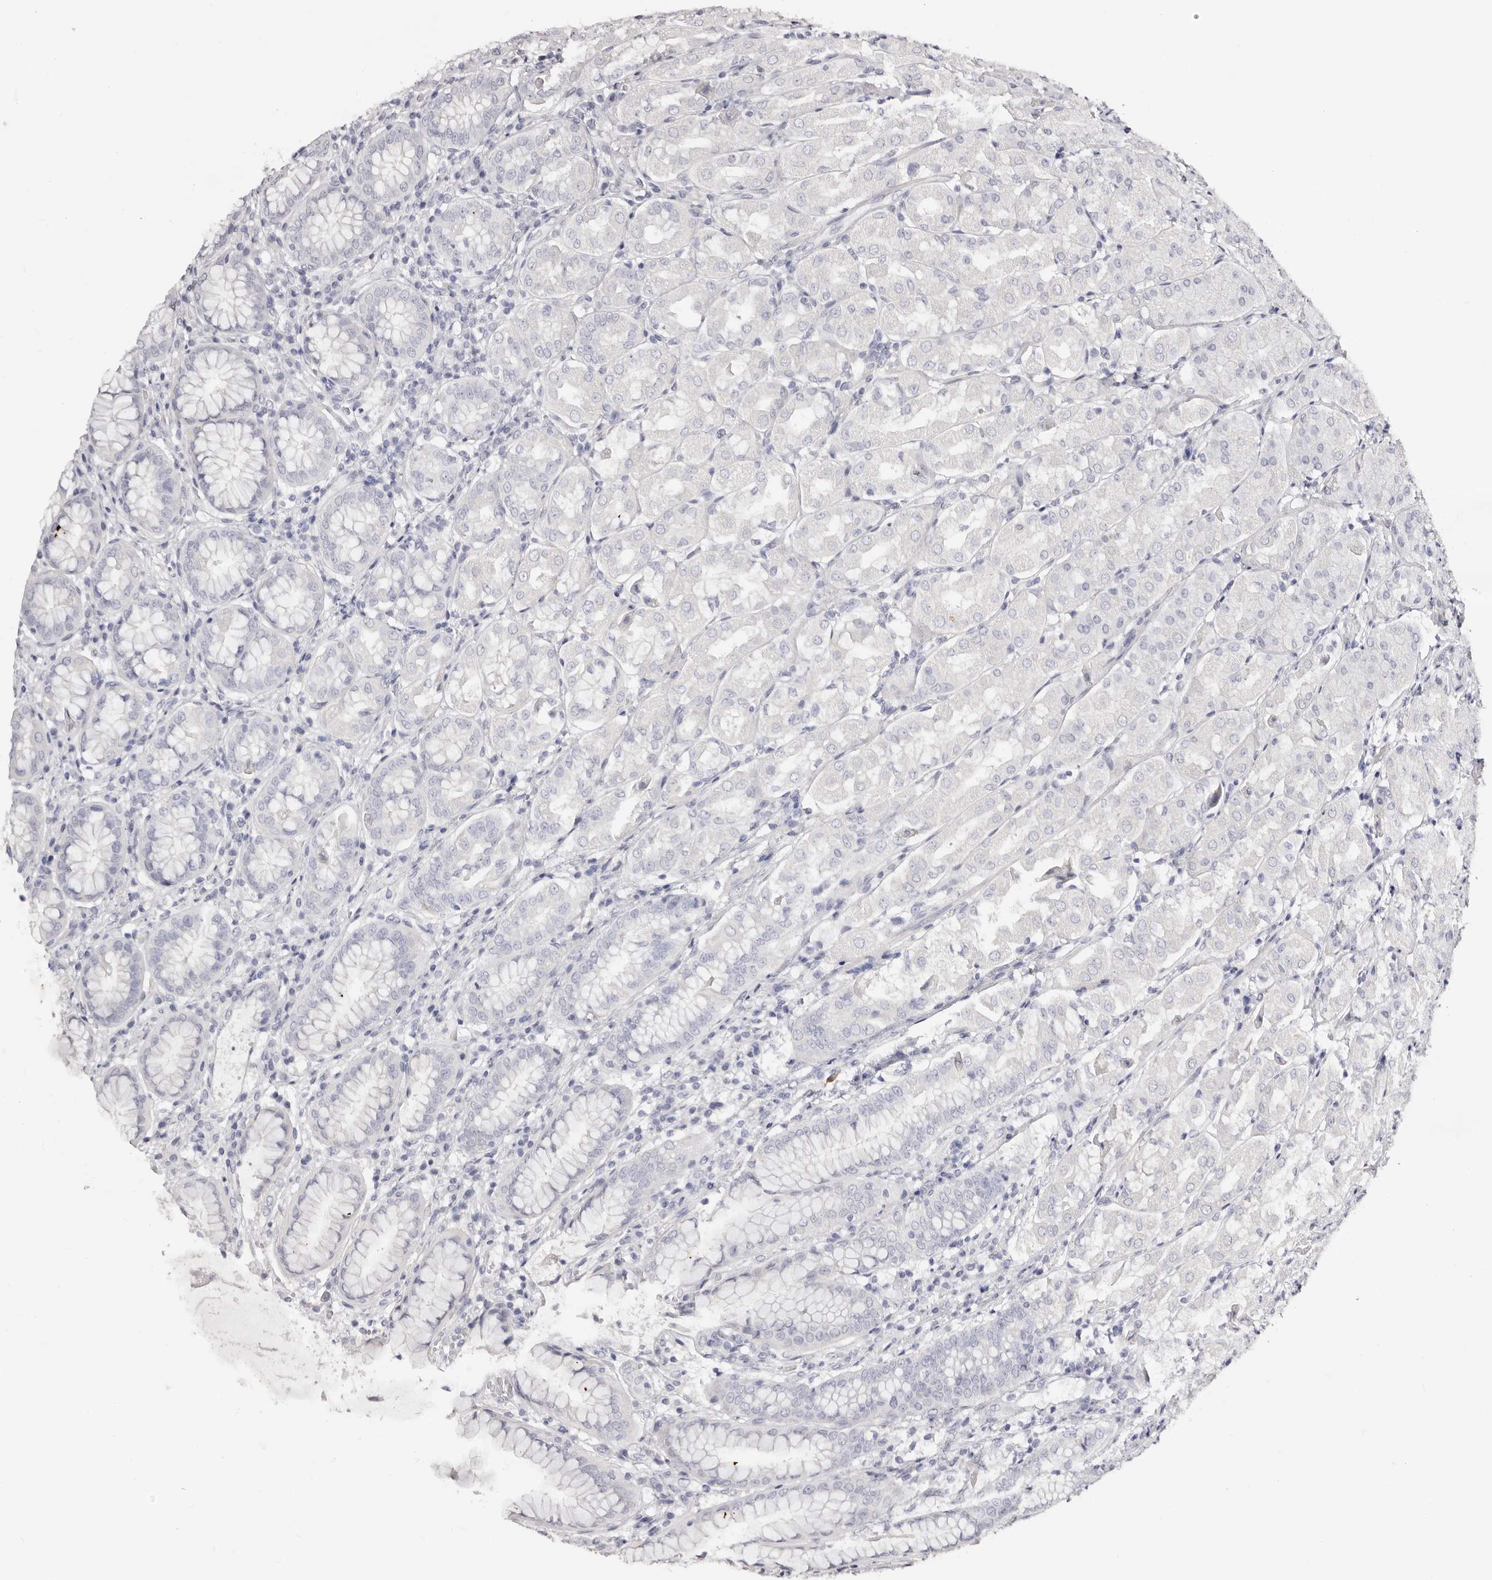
{"staining": {"intensity": "negative", "quantity": "none", "location": "none"}, "tissue": "stomach", "cell_type": "Glandular cells", "image_type": "normal", "snomed": [{"axis": "morphology", "description": "Normal tissue, NOS"}, {"axis": "topography", "description": "Stomach"}, {"axis": "topography", "description": "Stomach, lower"}], "caption": "Stomach was stained to show a protein in brown. There is no significant expression in glandular cells. (DAB (3,3'-diaminobenzidine) immunohistochemistry with hematoxylin counter stain).", "gene": "AKNAD1", "patient": {"sex": "female", "age": 56}}